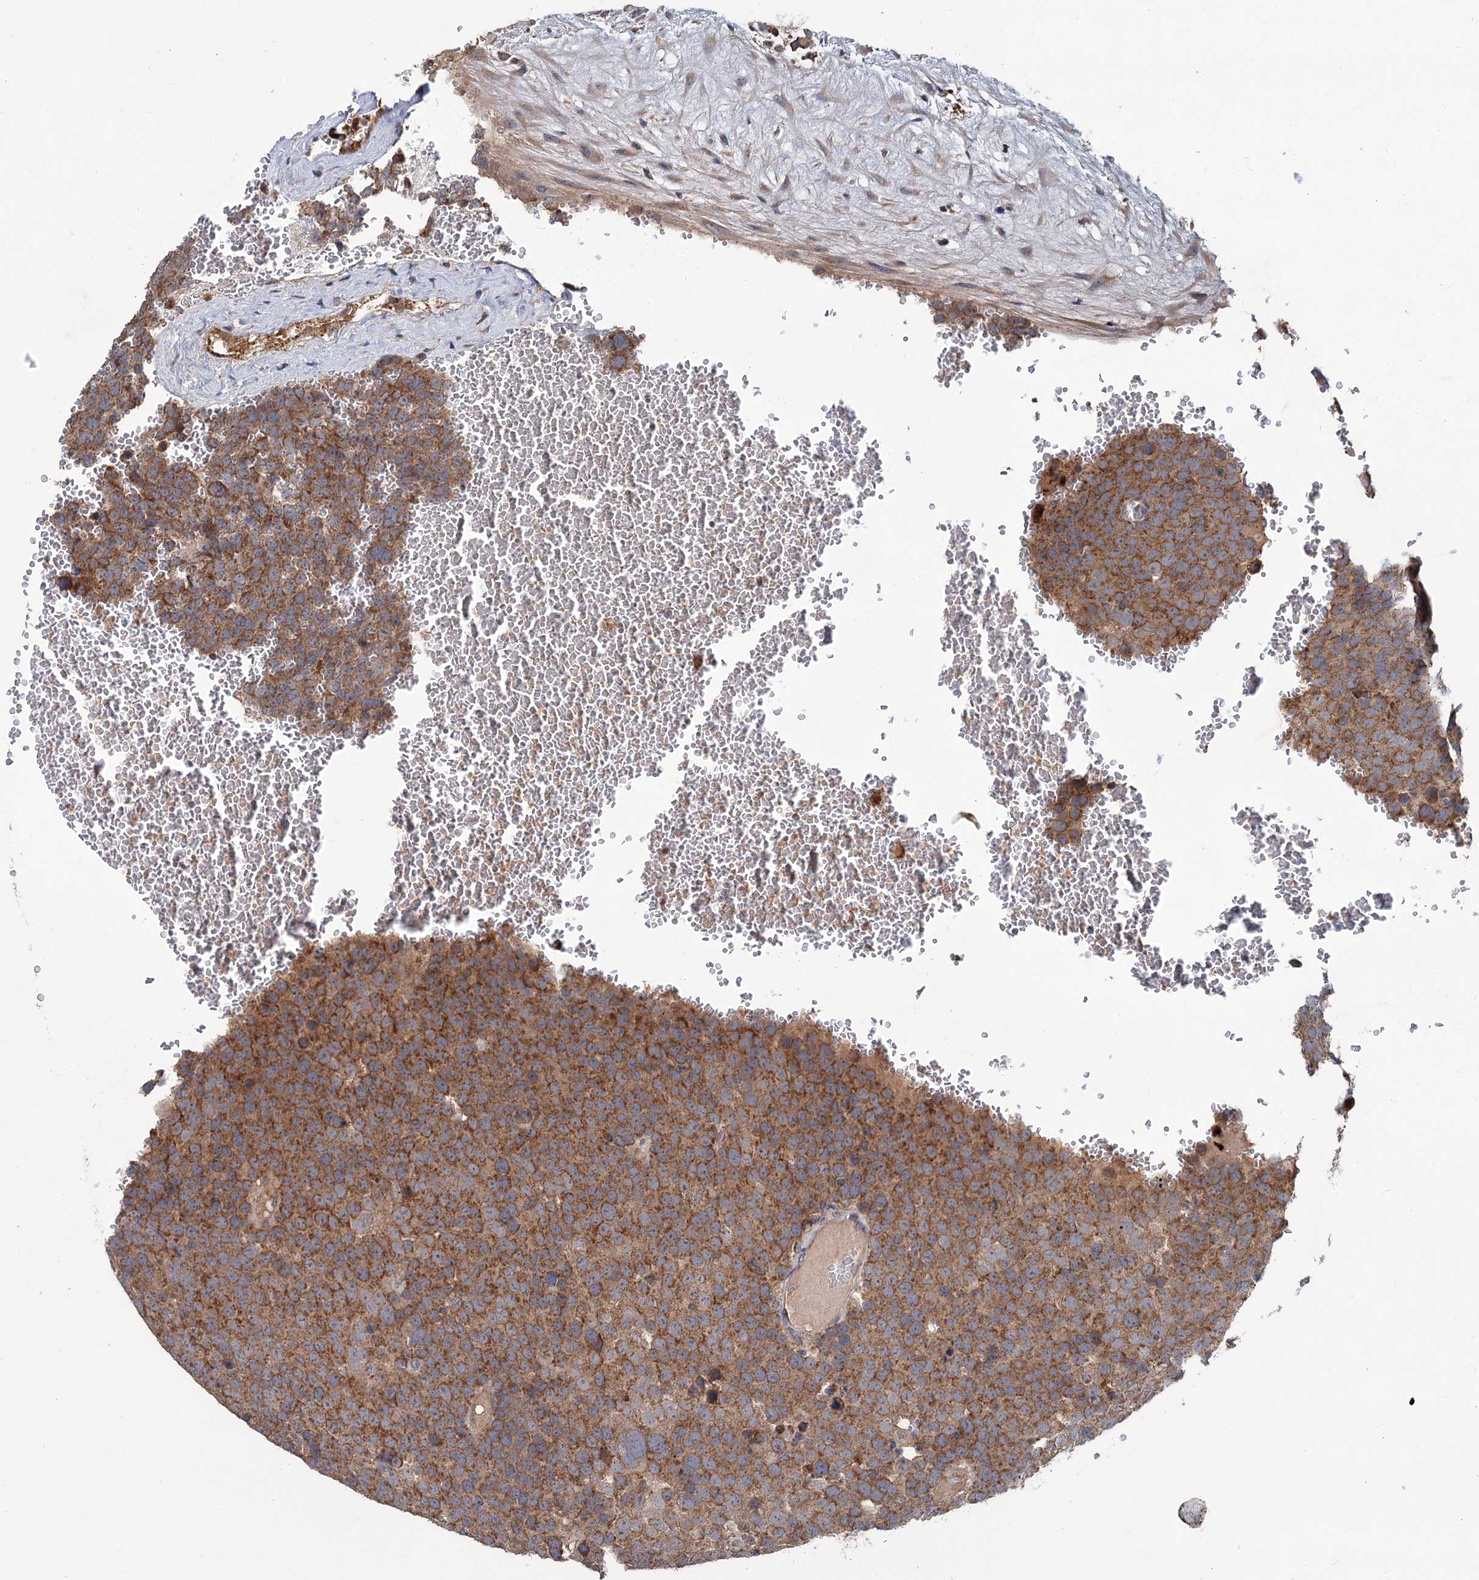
{"staining": {"intensity": "moderate", "quantity": ">75%", "location": "cytoplasmic/membranous"}, "tissue": "testis cancer", "cell_type": "Tumor cells", "image_type": "cancer", "snomed": [{"axis": "morphology", "description": "Seminoma, NOS"}, {"axis": "topography", "description": "Testis"}], "caption": "Human testis cancer (seminoma) stained with a brown dye reveals moderate cytoplasmic/membranous positive staining in approximately >75% of tumor cells.", "gene": "DYNC2H1", "patient": {"sex": "male", "age": 71}}